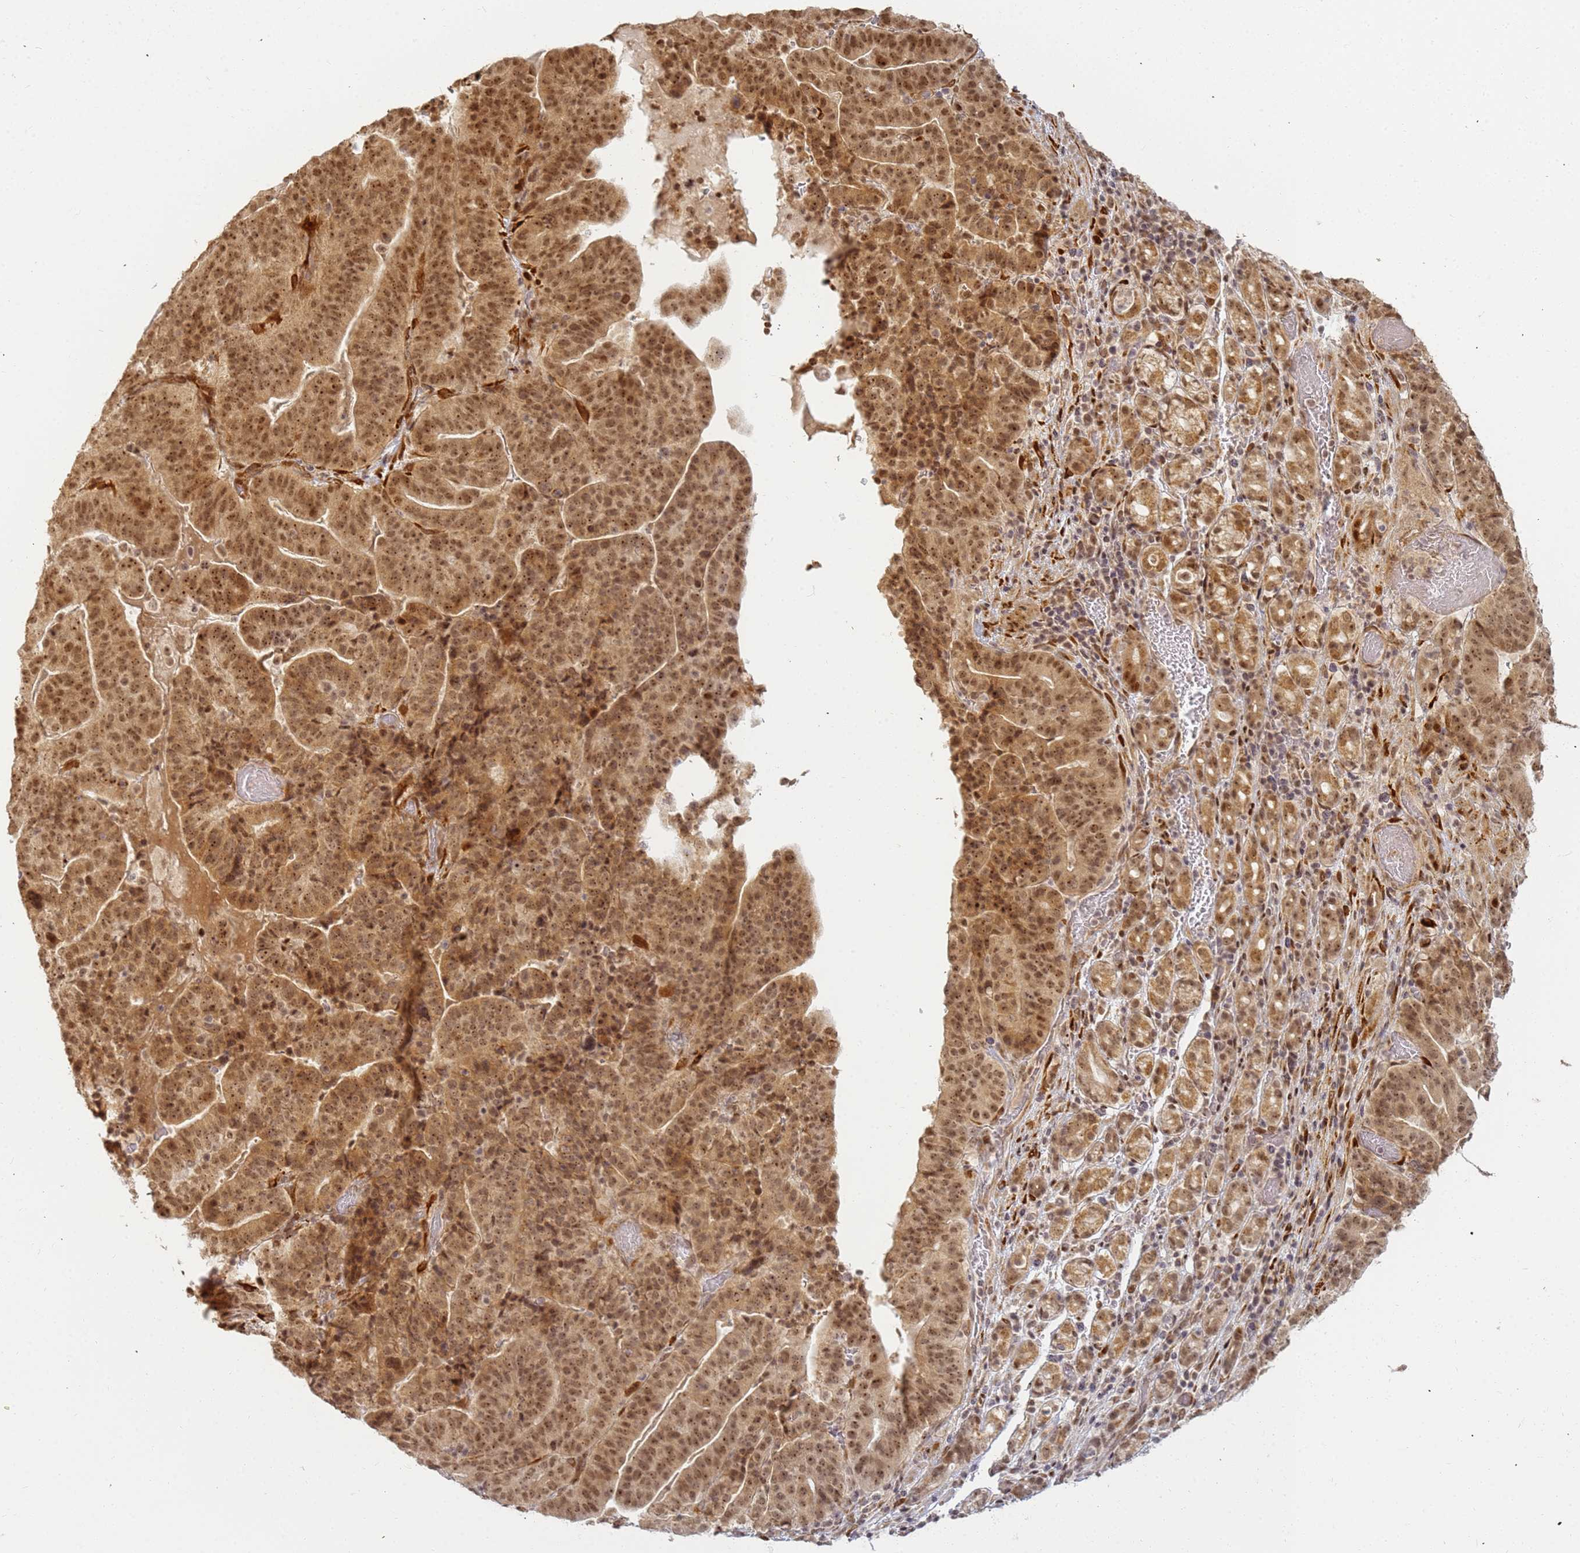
{"staining": {"intensity": "moderate", "quantity": ">75%", "location": "cytoplasmic/membranous,nuclear"}, "tissue": "stomach cancer", "cell_type": "Tumor cells", "image_type": "cancer", "snomed": [{"axis": "morphology", "description": "Adenocarcinoma, NOS"}, {"axis": "topography", "description": "Stomach"}], "caption": "Protein staining of adenocarcinoma (stomach) tissue displays moderate cytoplasmic/membranous and nuclear positivity in approximately >75% of tumor cells.", "gene": "ABCA2", "patient": {"sex": "male", "age": 48}}